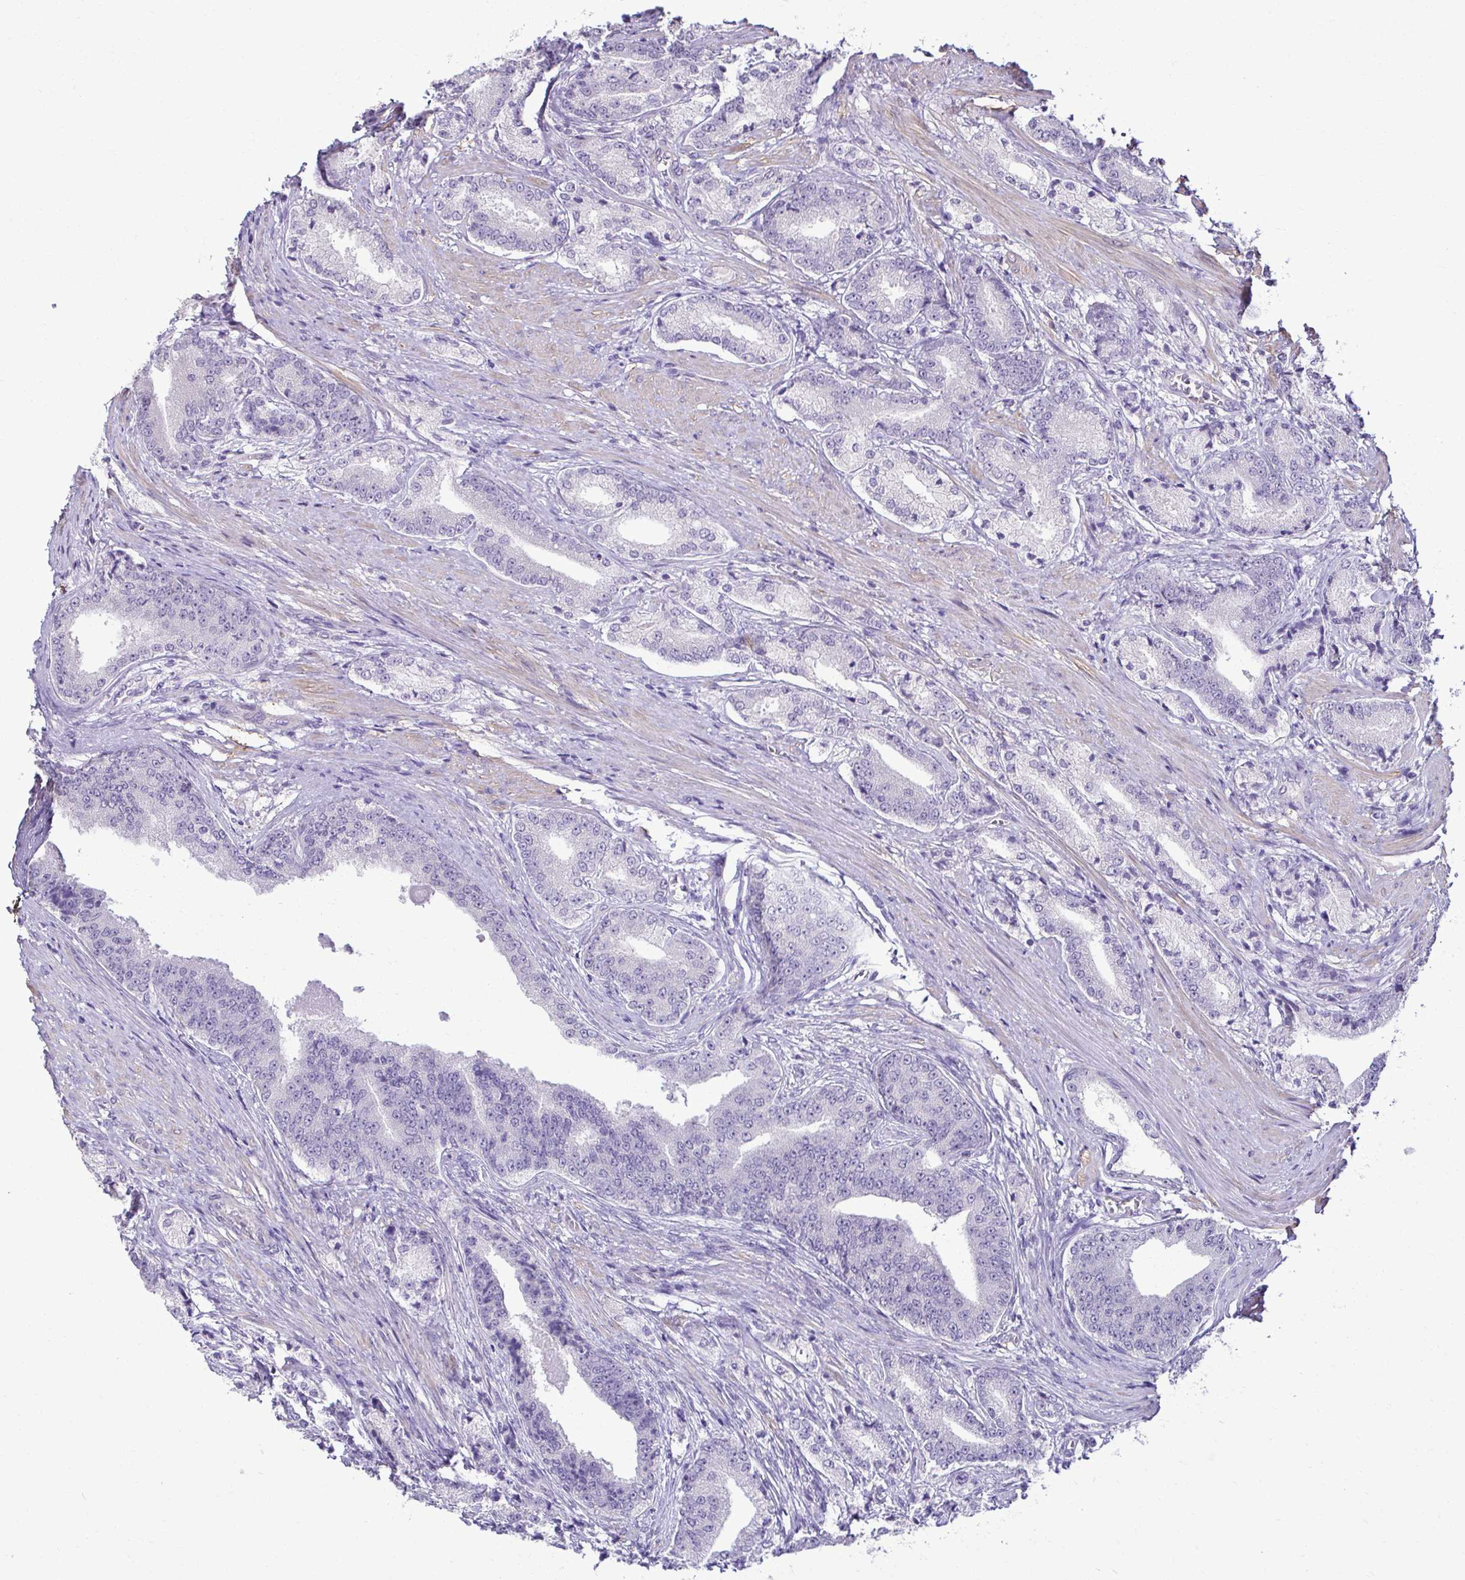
{"staining": {"intensity": "negative", "quantity": "none", "location": "none"}, "tissue": "prostate cancer", "cell_type": "Tumor cells", "image_type": "cancer", "snomed": [{"axis": "morphology", "description": "Adenocarcinoma, High grade"}, {"axis": "topography", "description": "Prostate and seminal vesicle, NOS"}], "caption": "Photomicrograph shows no significant protein expression in tumor cells of prostate high-grade adenocarcinoma. The staining is performed using DAB brown chromogen with nuclei counter-stained in using hematoxylin.", "gene": "SLC30A3", "patient": {"sex": "male", "age": 61}}